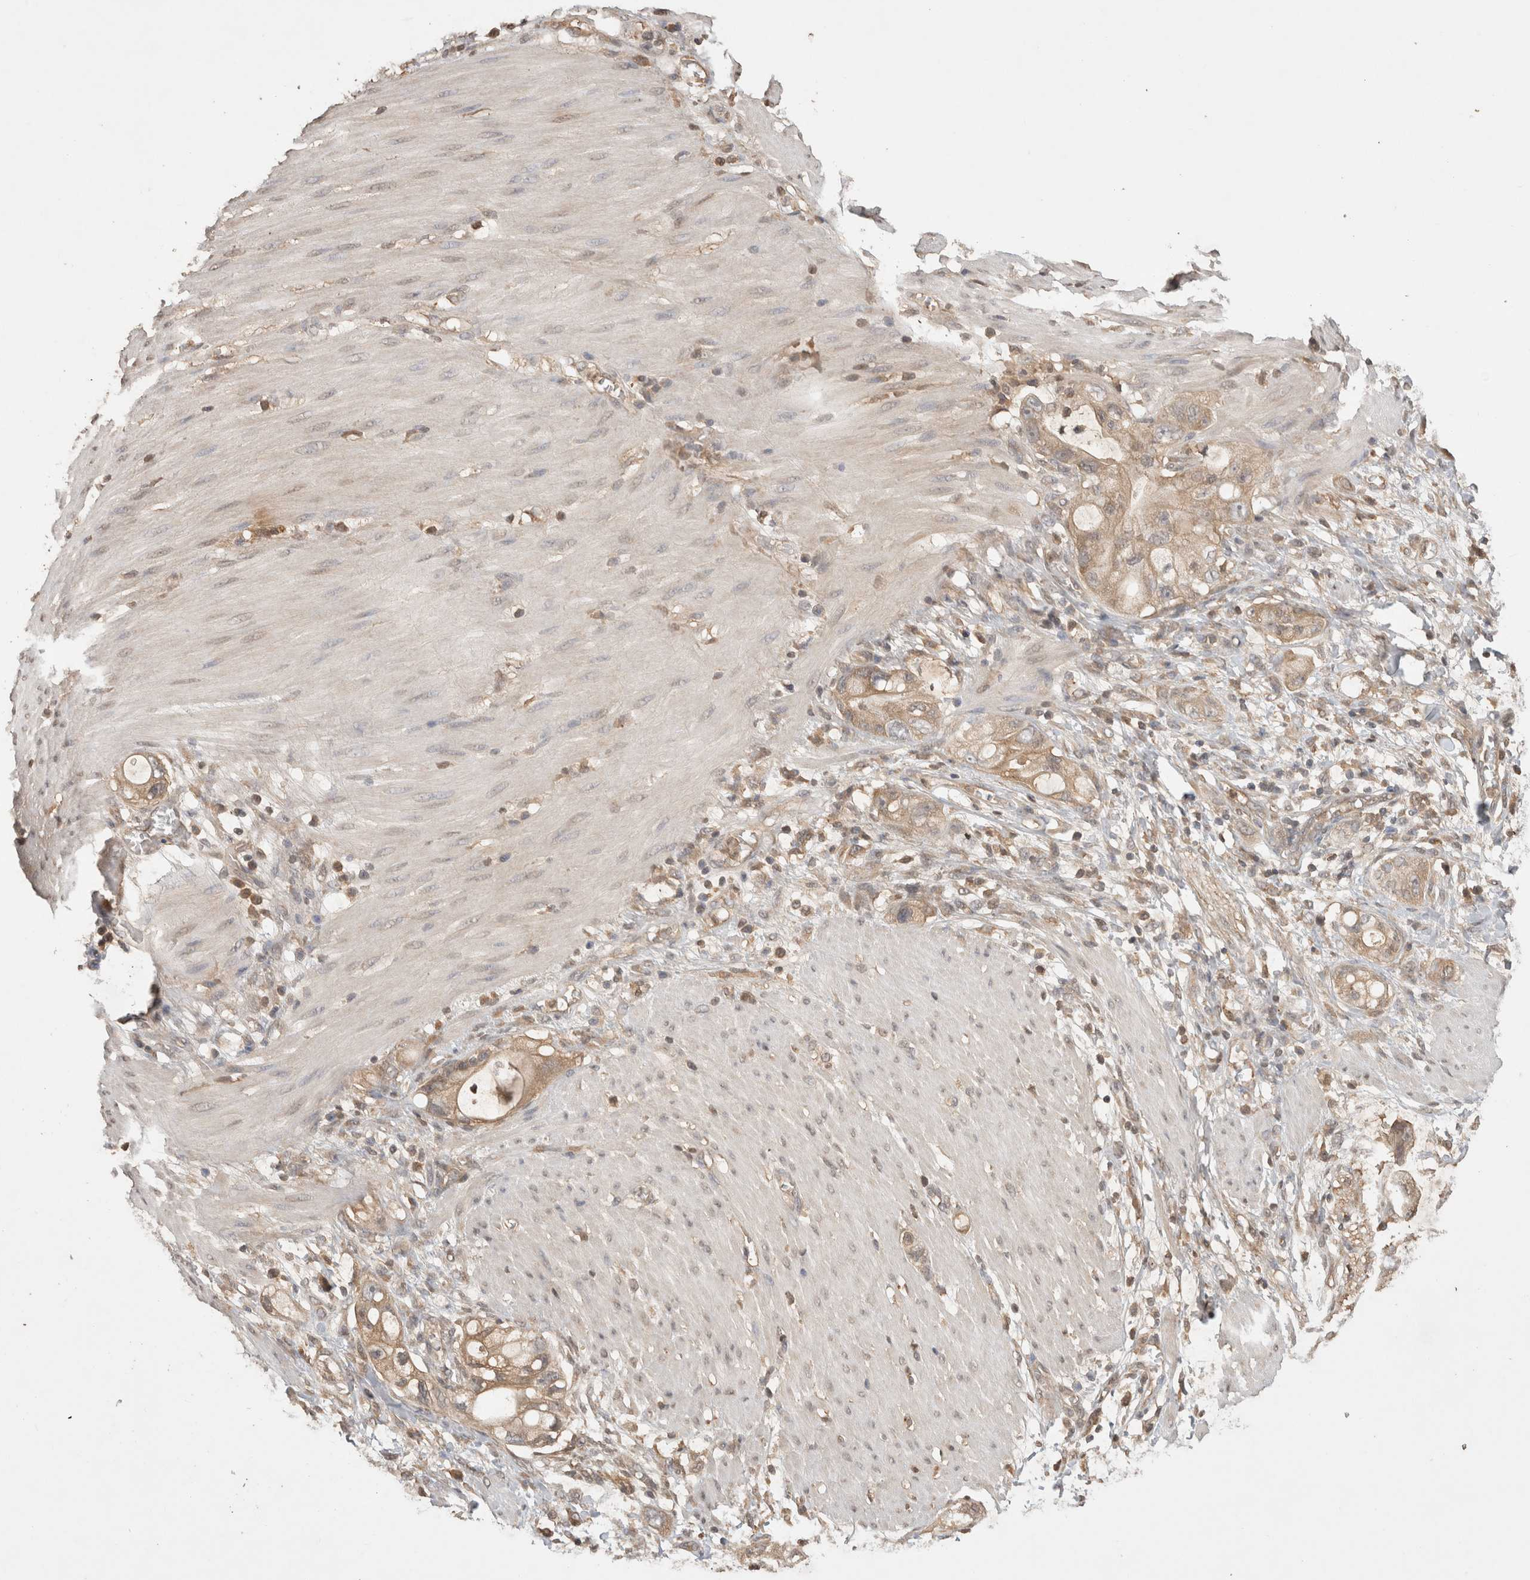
{"staining": {"intensity": "weak", "quantity": ">75%", "location": "cytoplasmic/membranous"}, "tissue": "stomach cancer", "cell_type": "Tumor cells", "image_type": "cancer", "snomed": [{"axis": "morphology", "description": "Adenocarcinoma, NOS"}, {"axis": "topography", "description": "Stomach"}, {"axis": "topography", "description": "Stomach, lower"}], "caption": "Tumor cells show weak cytoplasmic/membranous staining in approximately >75% of cells in stomach cancer (adenocarcinoma).", "gene": "PRMT3", "patient": {"sex": "female", "age": 48}}